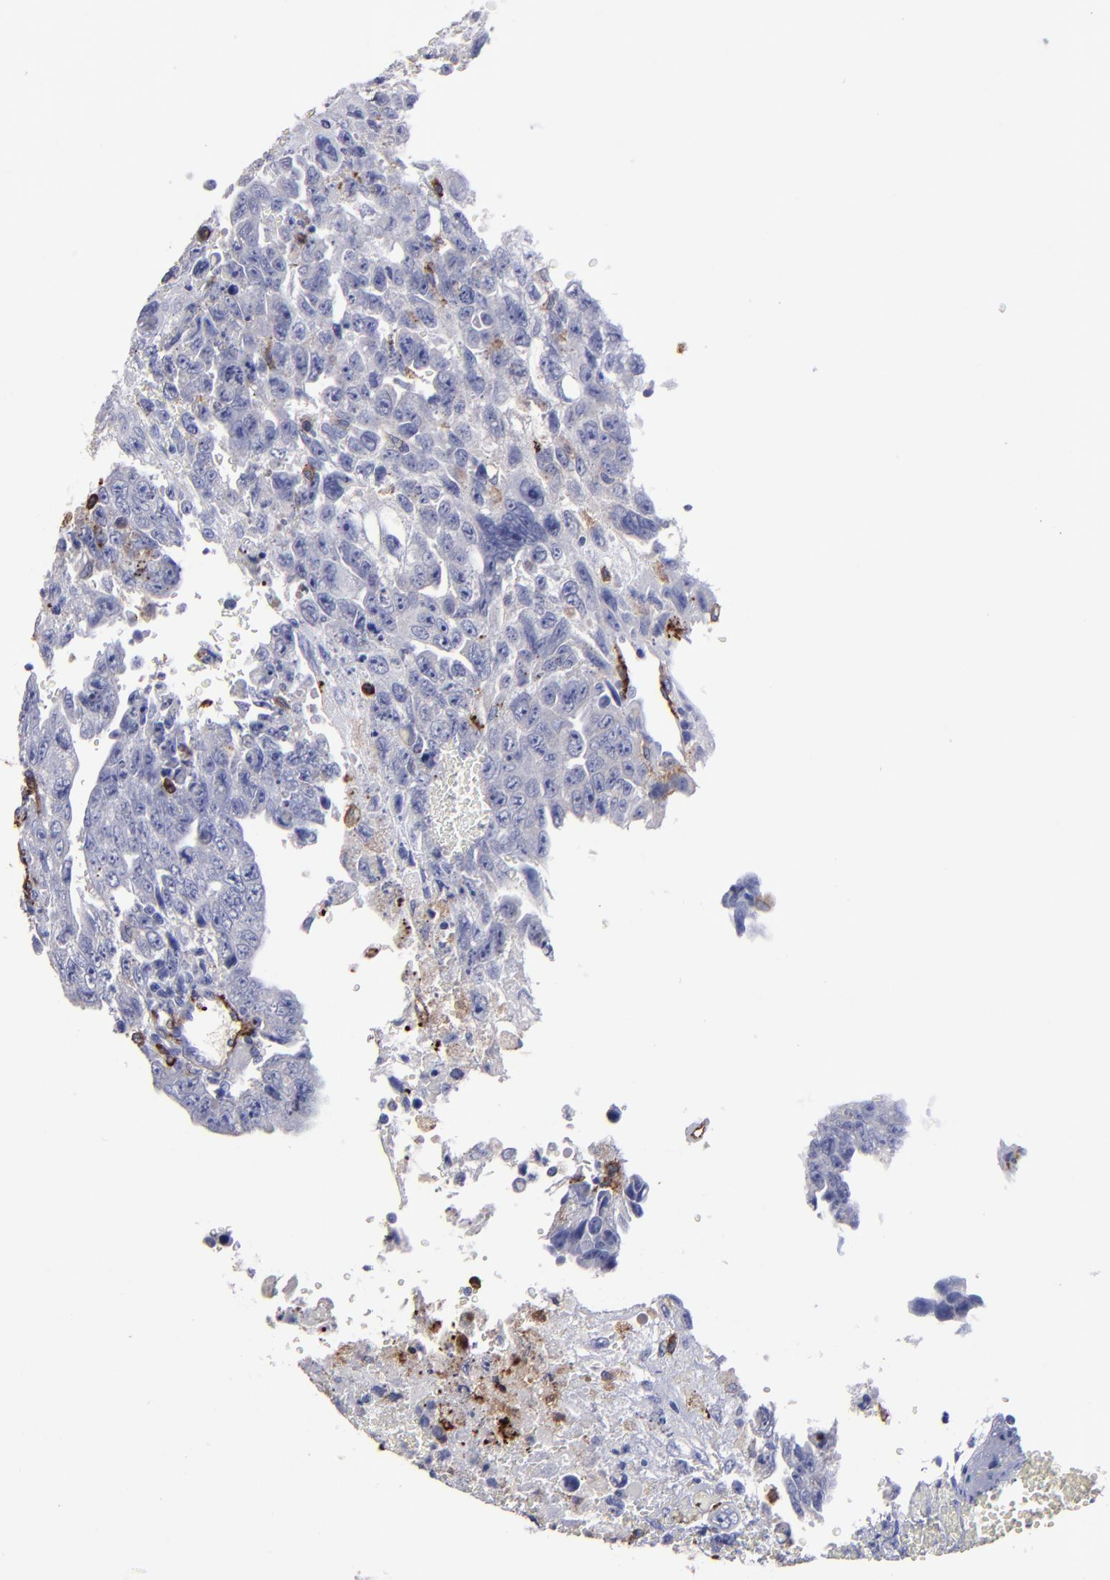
{"staining": {"intensity": "negative", "quantity": "none", "location": "none"}, "tissue": "testis cancer", "cell_type": "Tumor cells", "image_type": "cancer", "snomed": [{"axis": "morphology", "description": "Carcinoma, Embryonal, NOS"}, {"axis": "topography", "description": "Testis"}], "caption": "IHC photomicrograph of neoplastic tissue: embryonal carcinoma (testis) stained with DAB displays no significant protein expression in tumor cells. (IHC, brightfield microscopy, high magnification).", "gene": "CD36", "patient": {"sex": "male", "age": 28}}